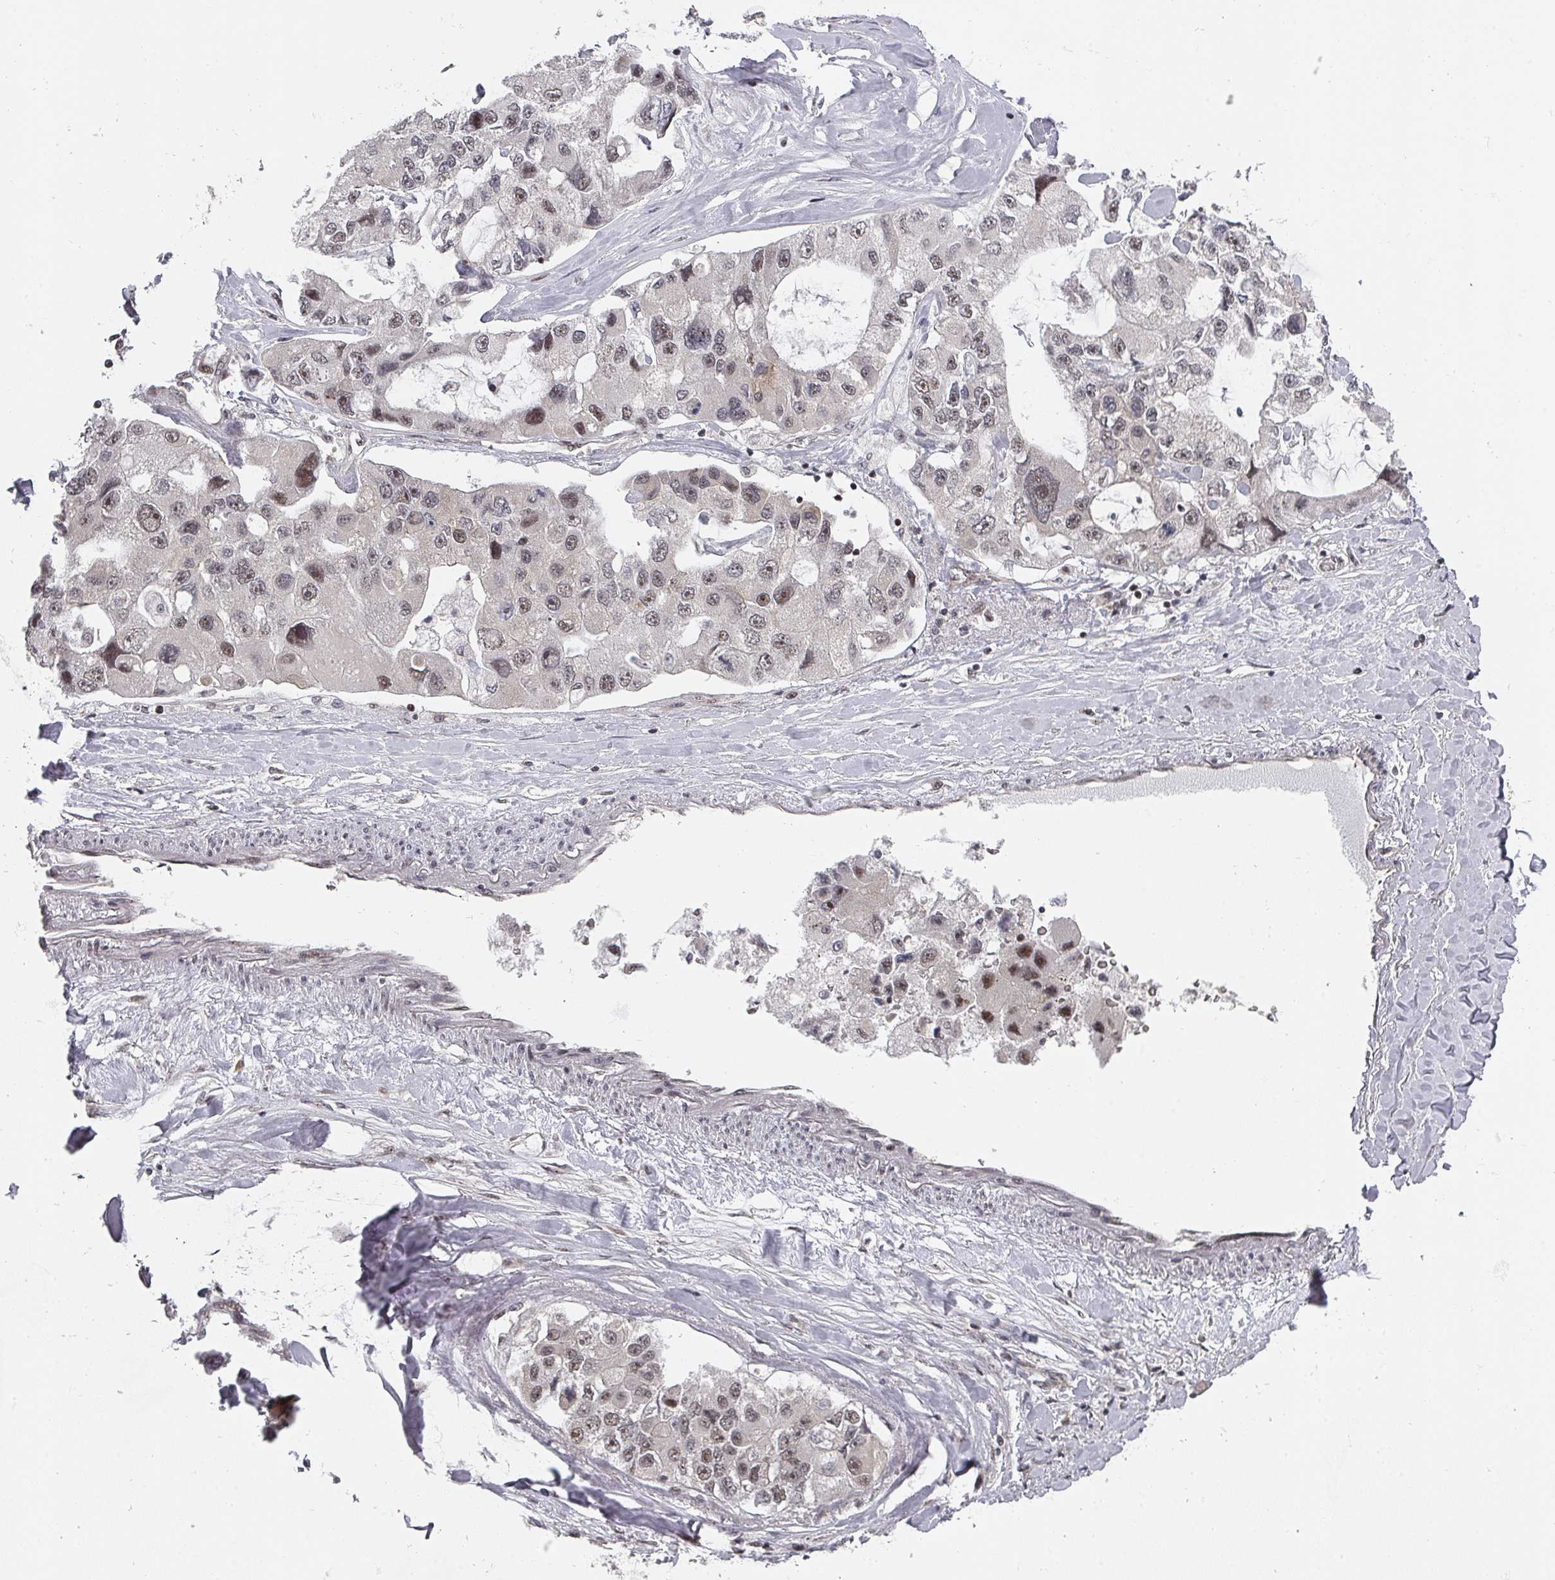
{"staining": {"intensity": "moderate", "quantity": "25%-75%", "location": "nuclear"}, "tissue": "lung cancer", "cell_type": "Tumor cells", "image_type": "cancer", "snomed": [{"axis": "morphology", "description": "Adenocarcinoma, NOS"}, {"axis": "topography", "description": "Lung"}], "caption": "Lung cancer stained with a brown dye demonstrates moderate nuclear positive expression in approximately 25%-75% of tumor cells.", "gene": "KIF1C", "patient": {"sex": "female", "age": 54}}